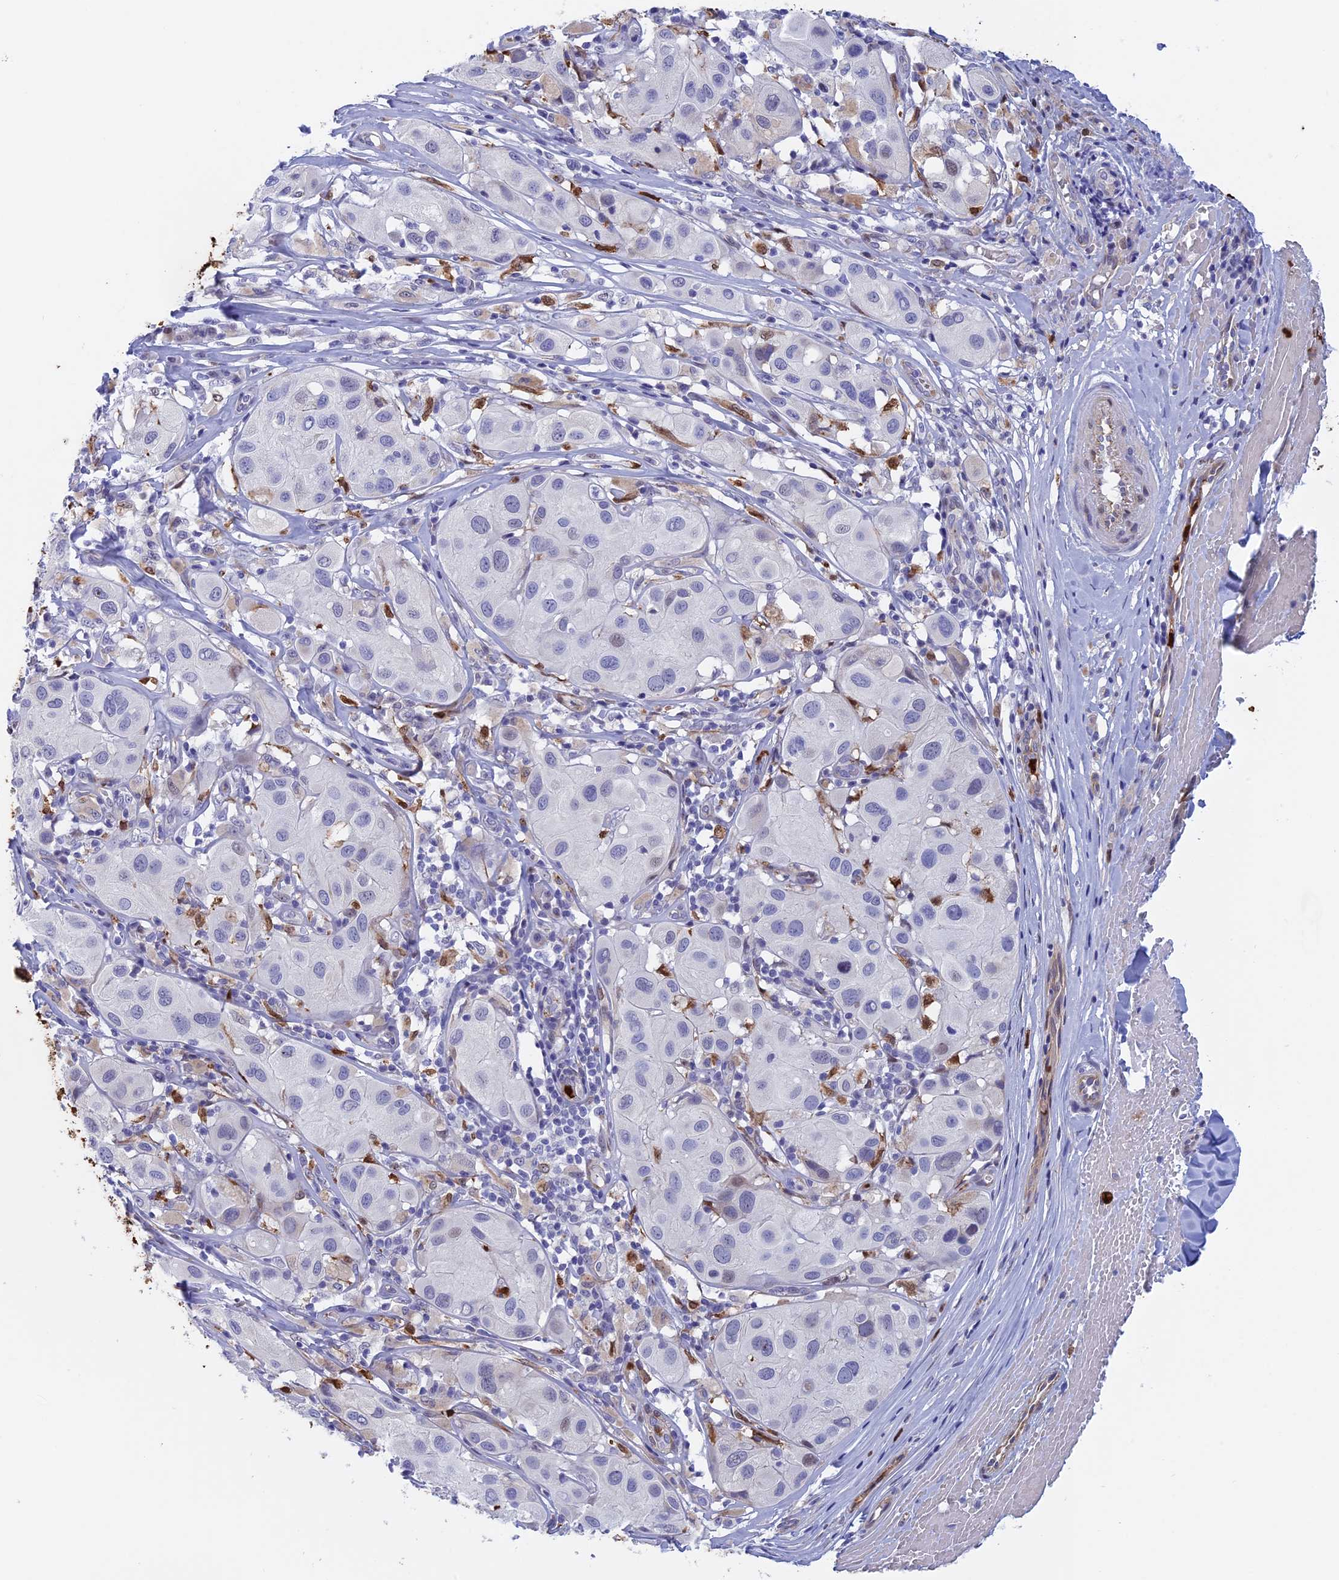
{"staining": {"intensity": "negative", "quantity": "none", "location": "none"}, "tissue": "melanoma", "cell_type": "Tumor cells", "image_type": "cancer", "snomed": [{"axis": "morphology", "description": "Malignant melanoma, Metastatic site"}, {"axis": "topography", "description": "Skin"}], "caption": "This is a image of IHC staining of melanoma, which shows no positivity in tumor cells.", "gene": "SLC26A1", "patient": {"sex": "male", "age": 41}}